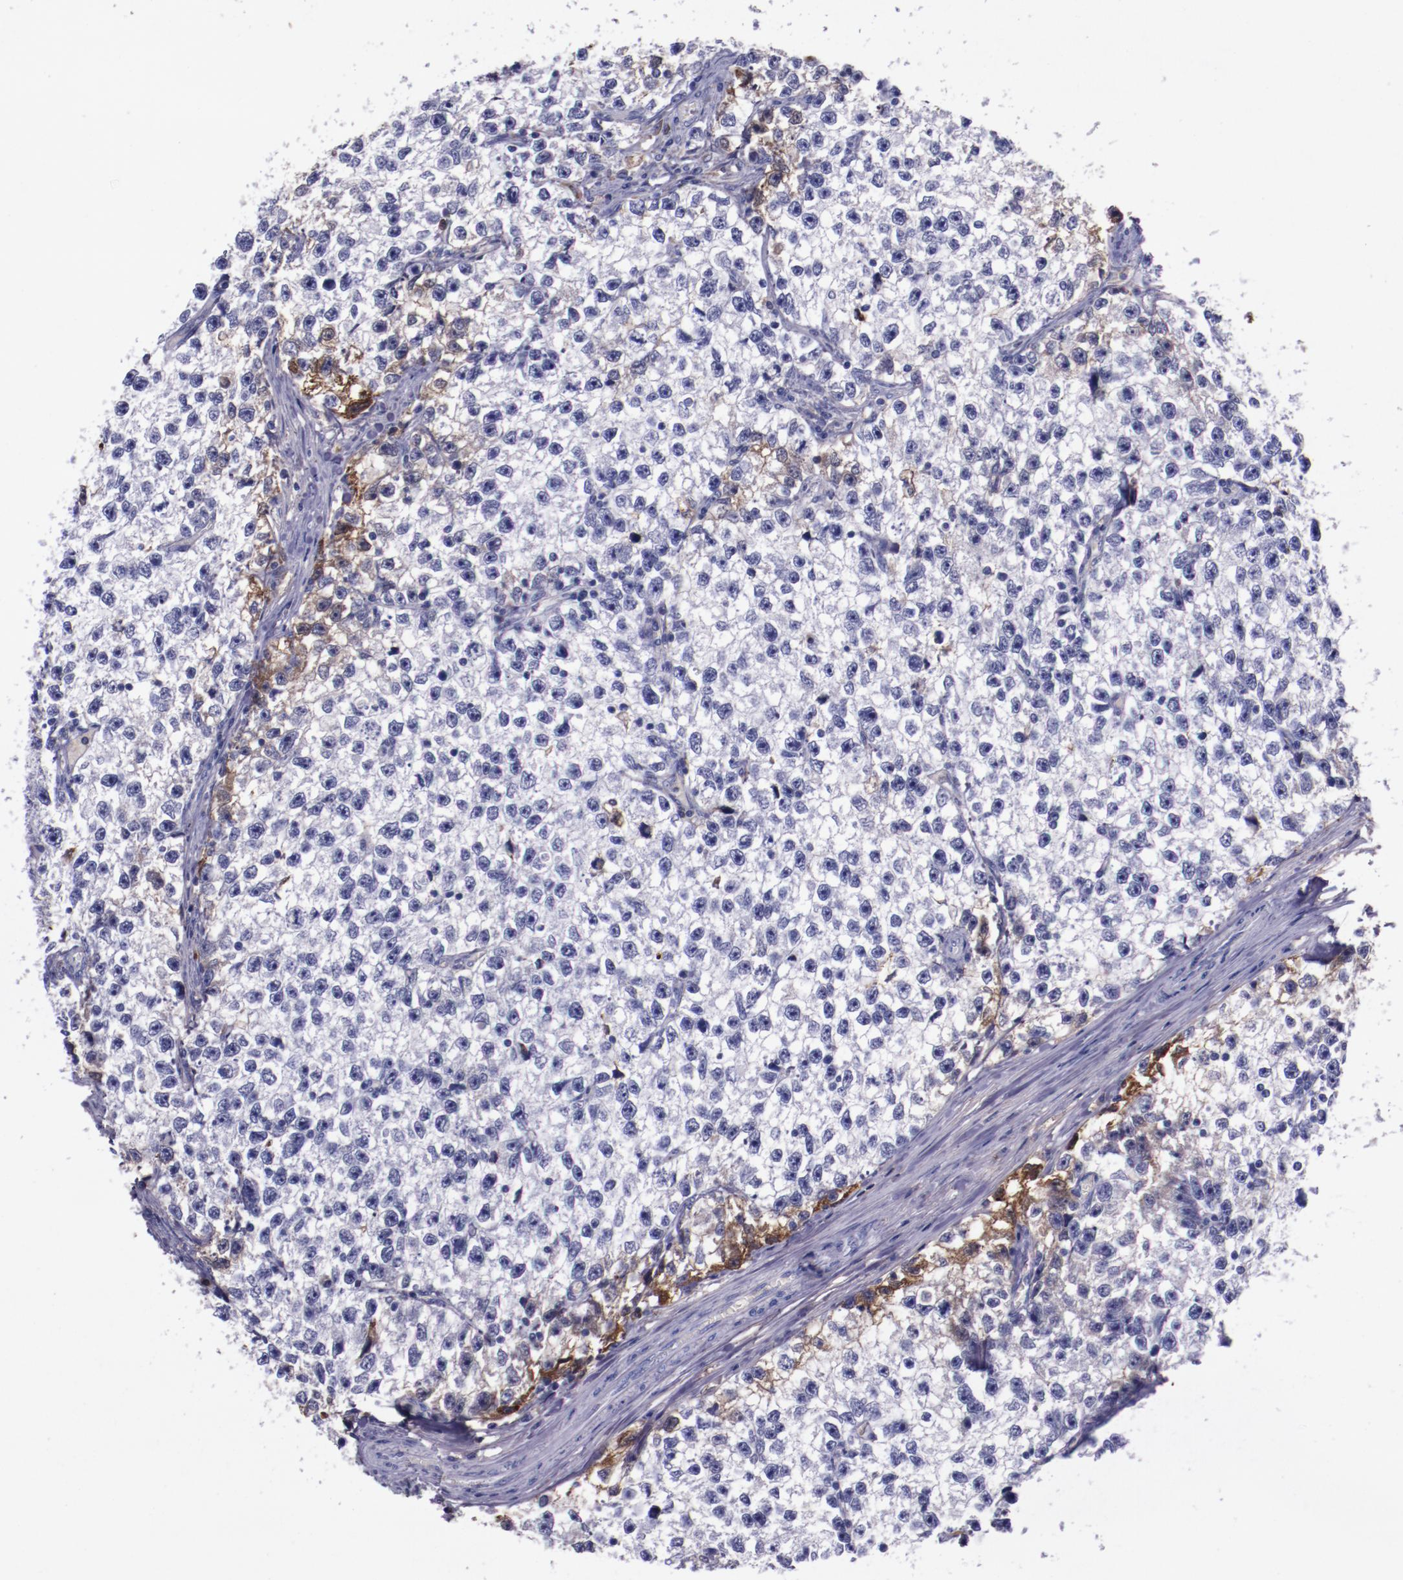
{"staining": {"intensity": "moderate", "quantity": "<25%", "location": "cytoplasmic/membranous"}, "tissue": "testis cancer", "cell_type": "Tumor cells", "image_type": "cancer", "snomed": [{"axis": "morphology", "description": "Seminoma, NOS"}, {"axis": "morphology", "description": "Carcinoma, Embryonal, NOS"}, {"axis": "topography", "description": "Testis"}], "caption": "This is an image of immunohistochemistry staining of embryonal carcinoma (testis), which shows moderate expression in the cytoplasmic/membranous of tumor cells.", "gene": "APOH", "patient": {"sex": "male", "age": 30}}